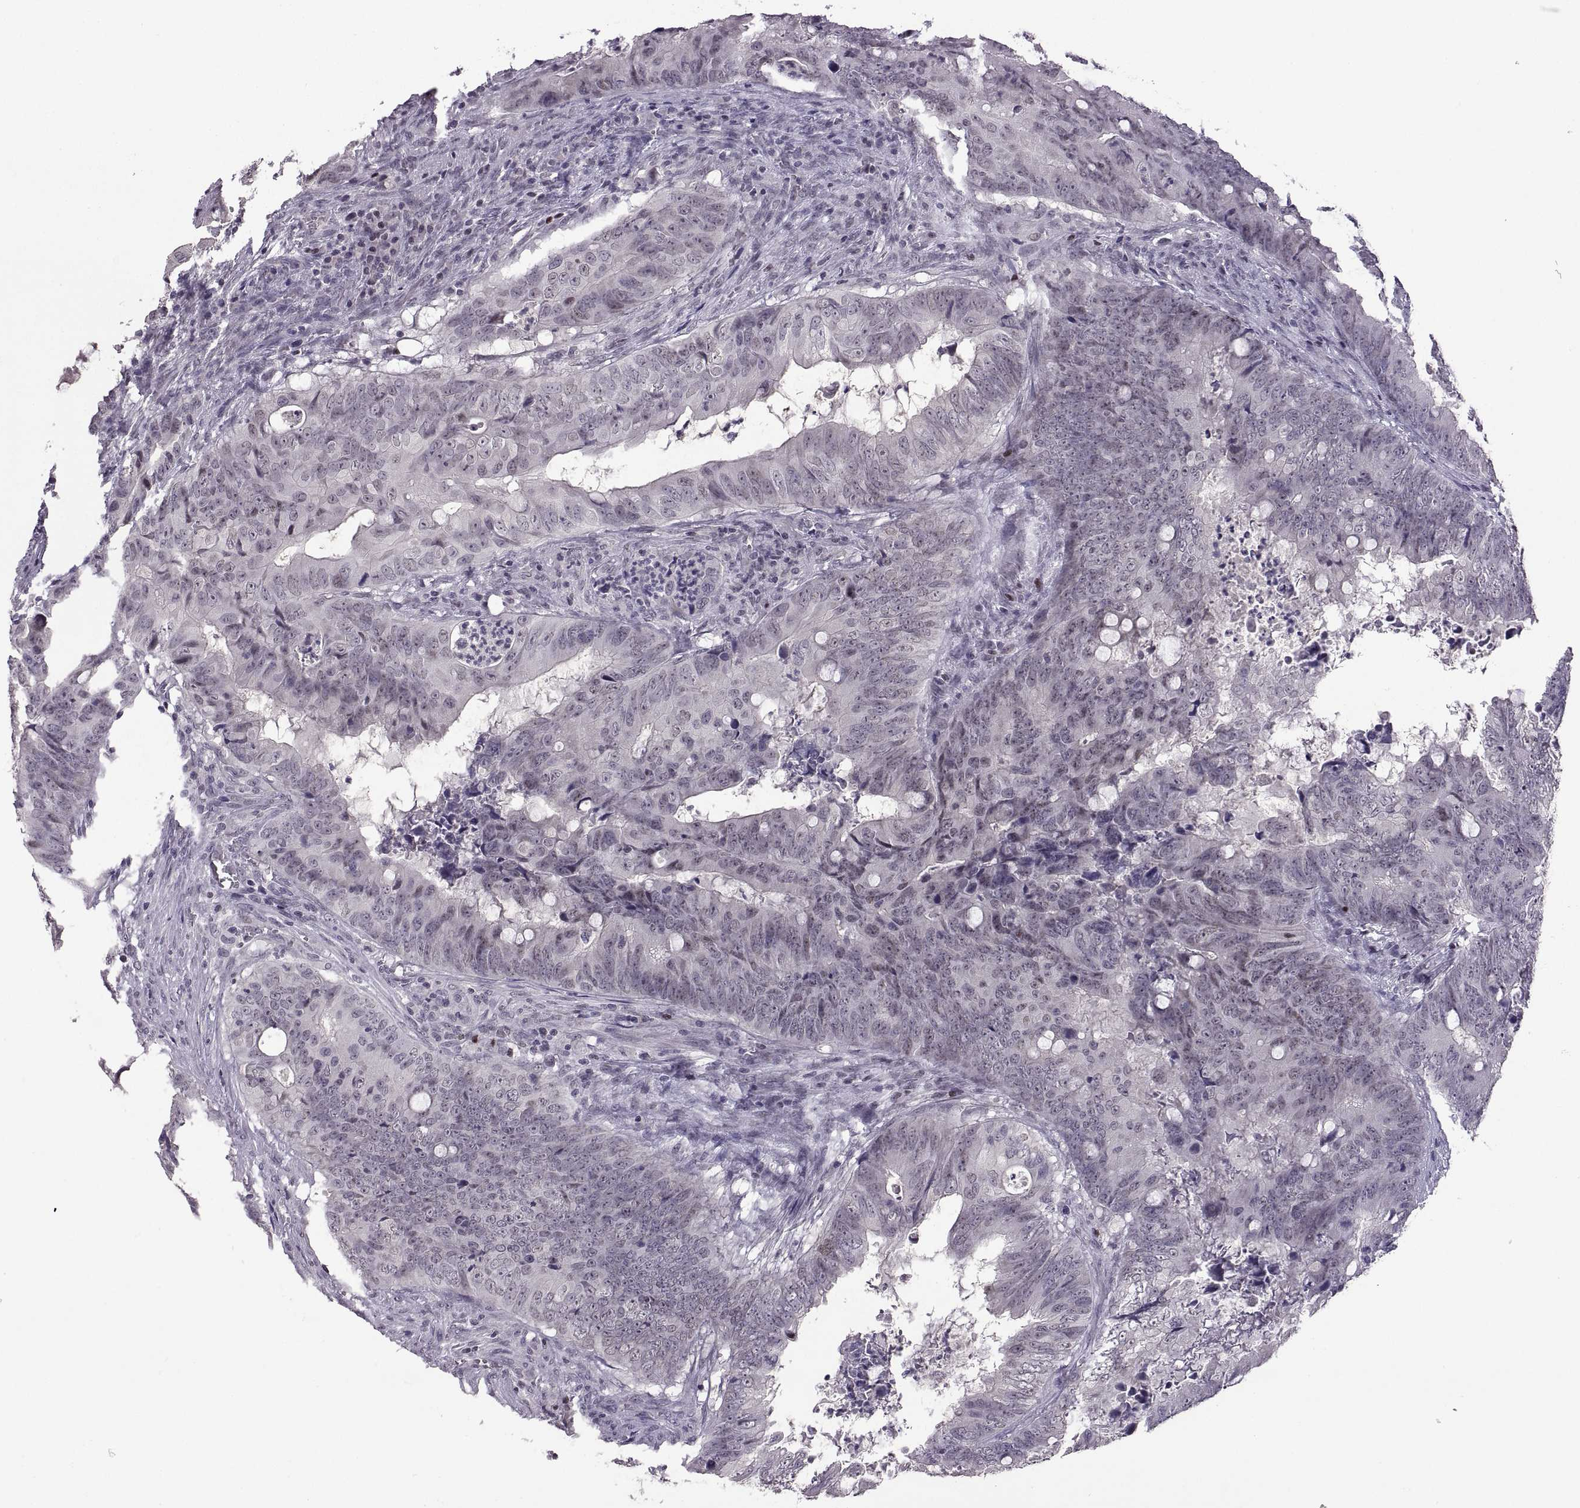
{"staining": {"intensity": "negative", "quantity": "none", "location": "none"}, "tissue": "colorectal cancer", "cell_type": "Tumor cells", "image_type": "cancer", "snomed": [{"axis": "morphology", "description": "Adenocarcinoma, NOS"}, {"axis": "topography", "description": "Colon"}], "caption": "IHC photomicrograph of human colorectal cancer (adenocarcinoma) stained for a protein (brown), which displays no expression in tumor cells.", "gene": "NEK2", "patient": {"sex": "female", "age": 82}}